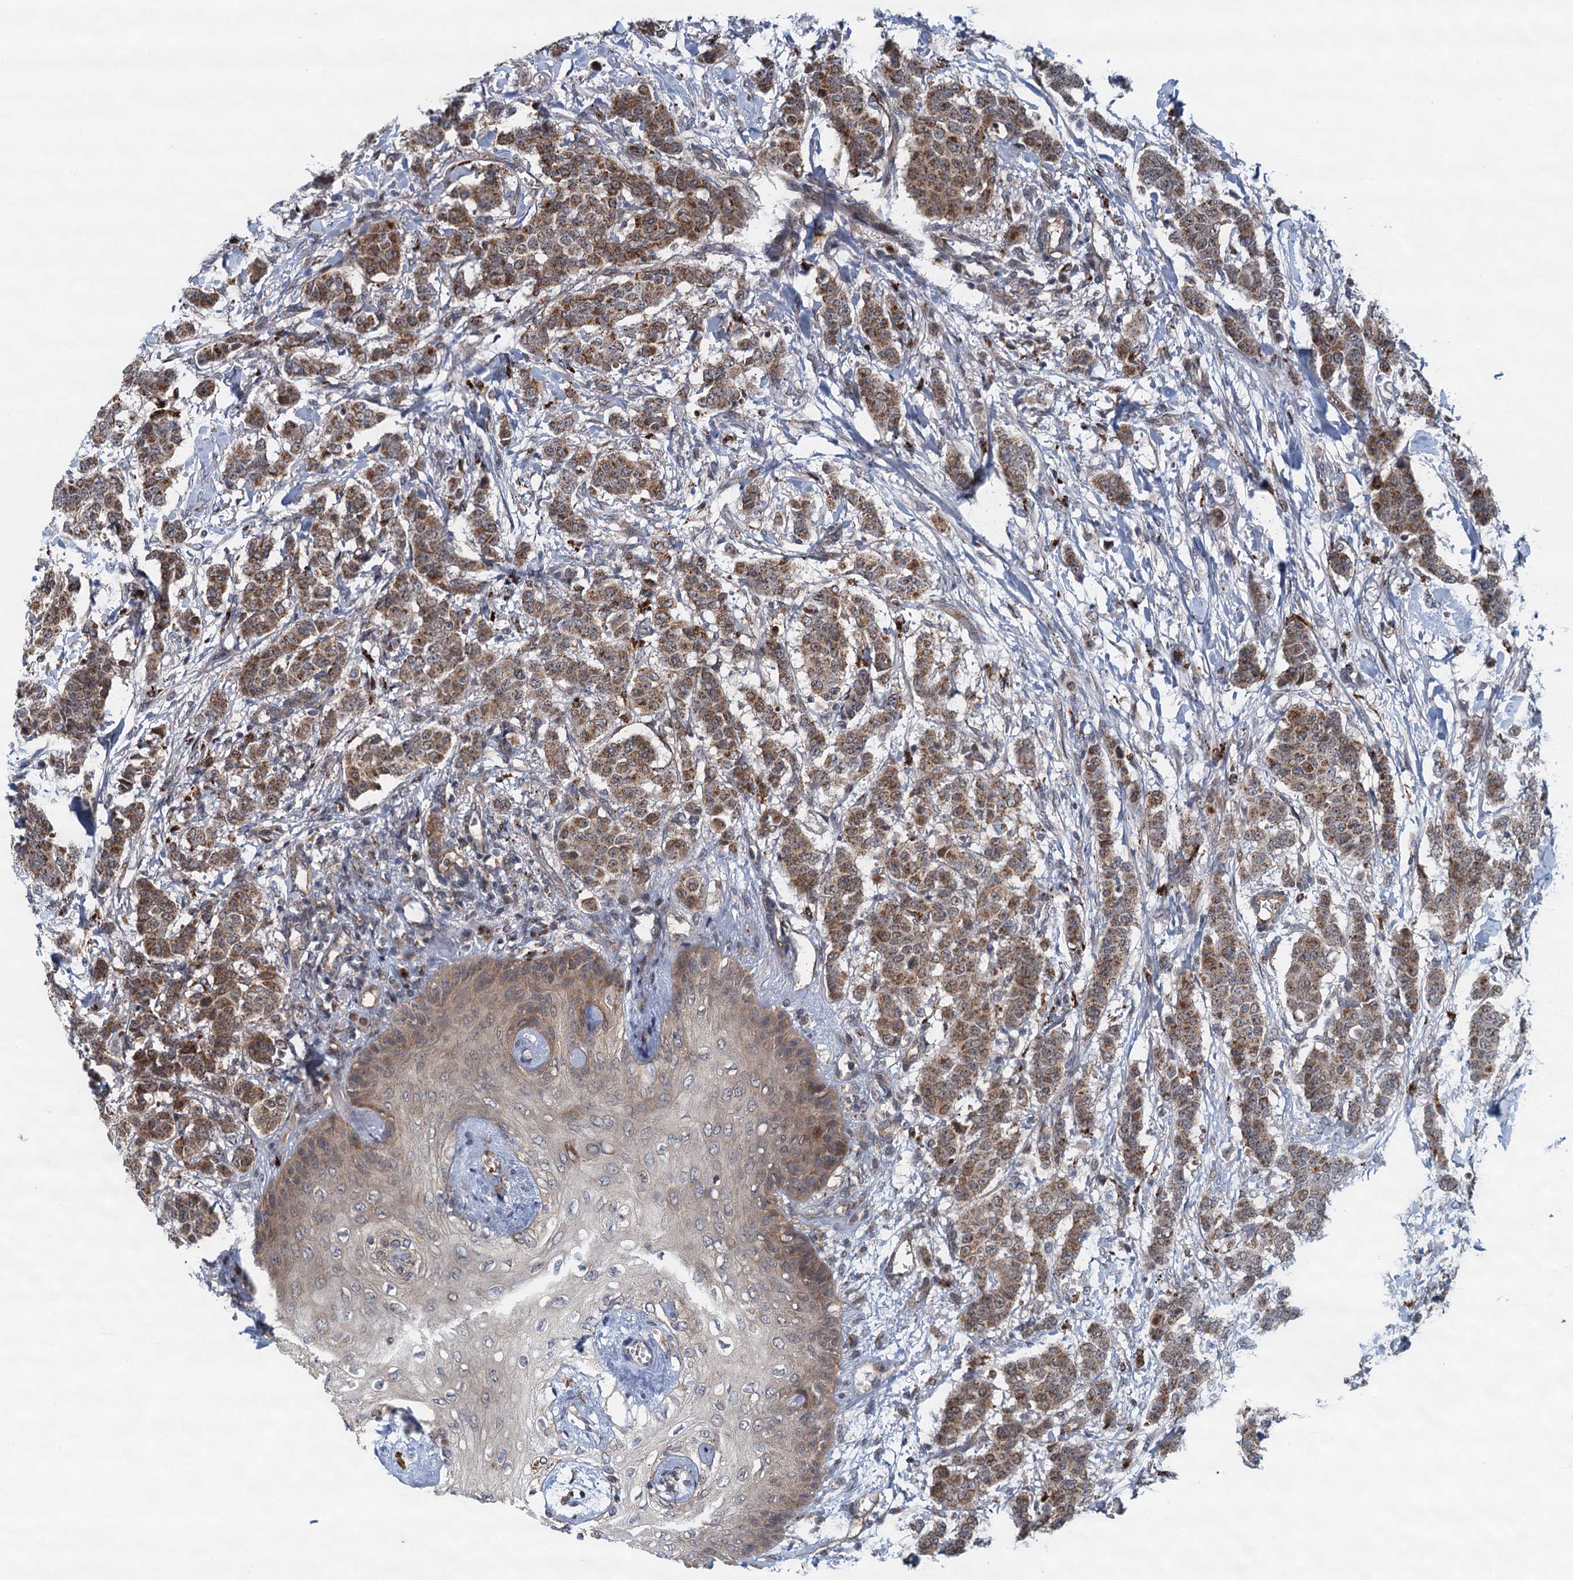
{"staining": {"intensity": "moderate", "quantity": ">75%", "location": "cytoplasmic/membranous"}, "tissue": "breast cancer", "cell_type": "Tumor cells", "image_type": "cancer", "snomed": [{"axis": "morphology", "description": "Duct carcinoma"}, {"axis": "topography", "description": "Breast"}], "caption": "Approximately >75% of tumor cells in human breast cancer (infiltrating ductal carcinoma) exhibit moderate cytoplasmic/membranous protein expression as visualized by brown immunohistochemical staining.", "gene": "NLRP10", "patient": {"sex": "female", "age": 40}}